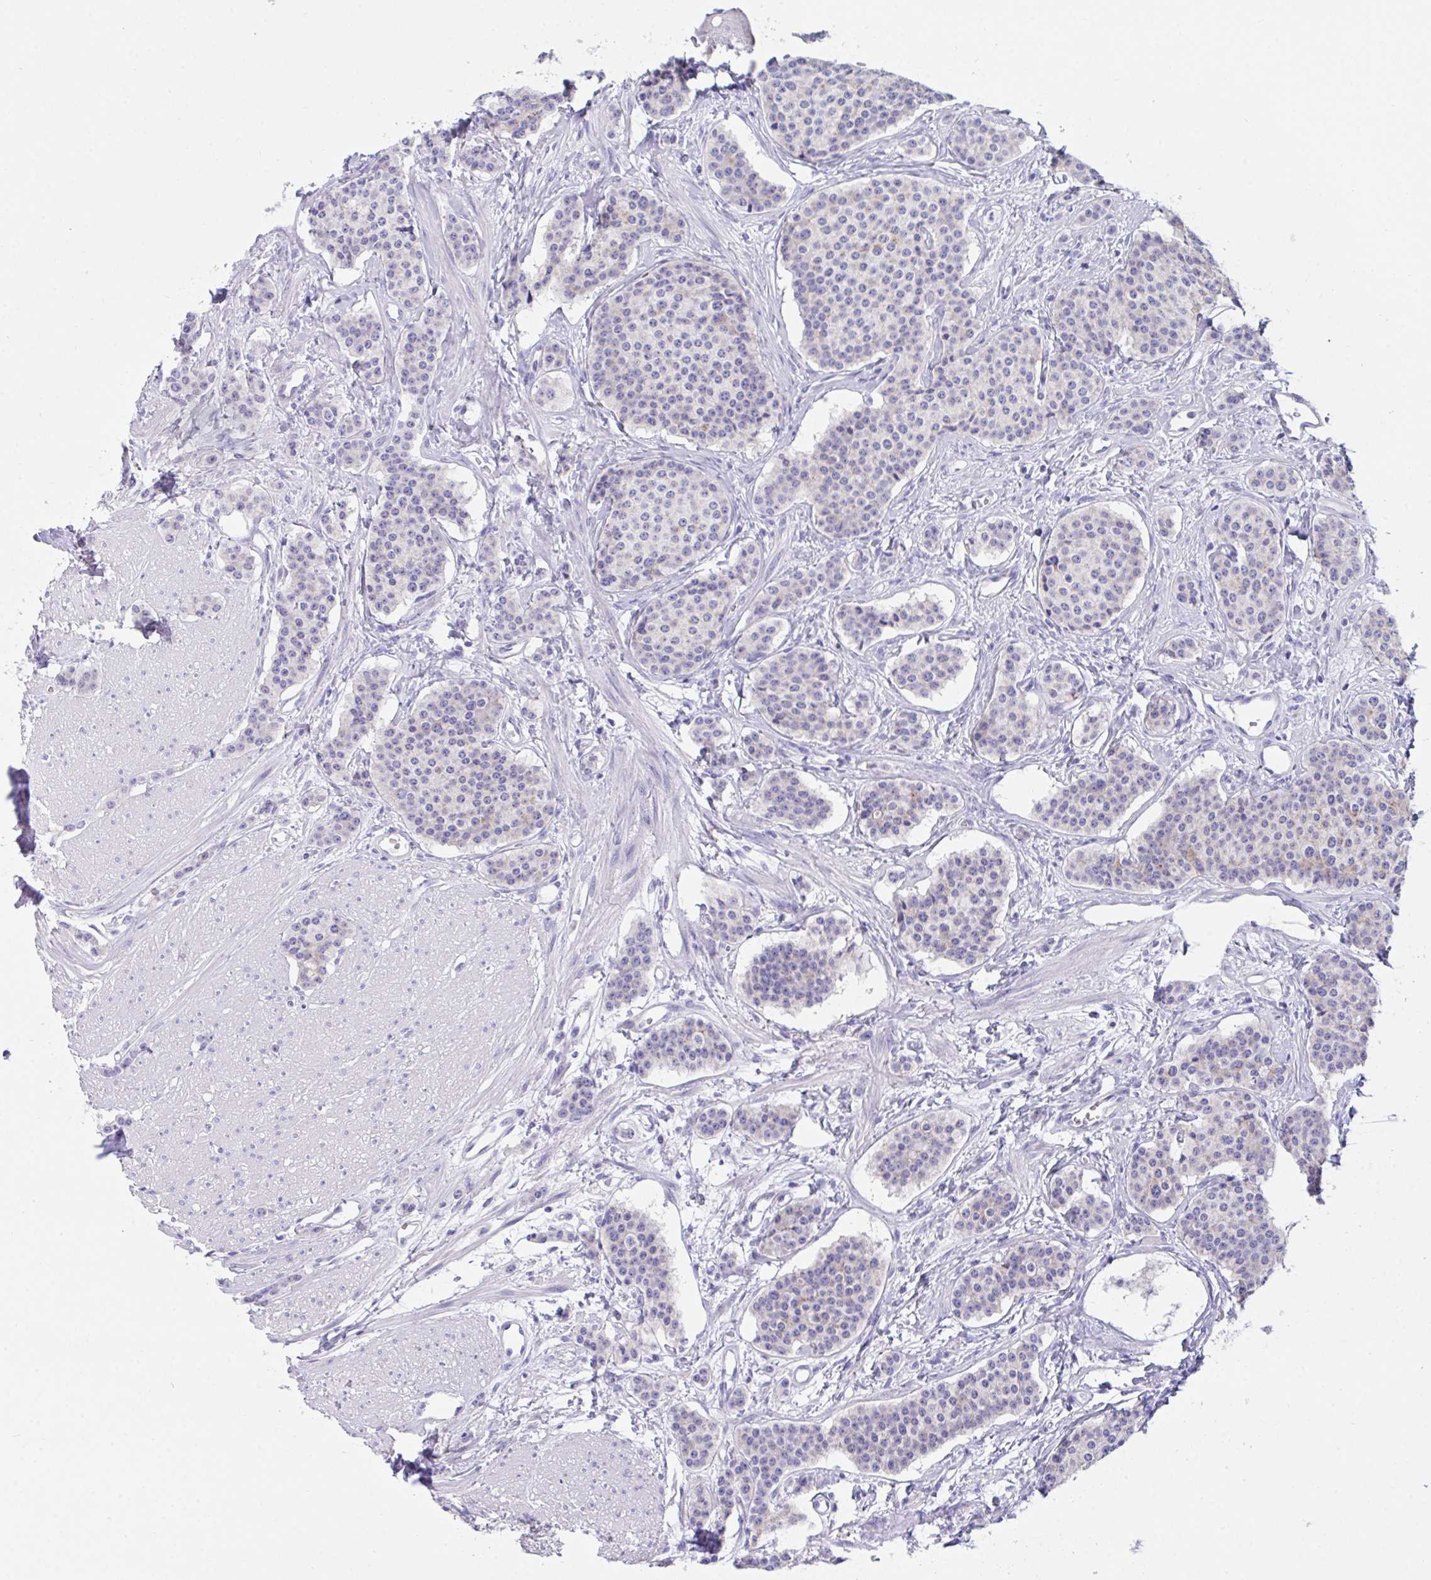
{"staining": {"intensity": "negative", "quantity": "none", "location": "none"}, "tissue": "carcinoid", "cell_type": "Tumor cells", "image_type": "cancer", "snomed": [{"axis": "morphology", "description": "Carcinoid, malignant, NOS"}, {"axis": "topography", "description": "Small intestine"}], "caption": "Tumor cells are negative for protein expression in human carcinoid. Nuclei are stained in blue.", "gene": "TMEM106B", "patient": {"sex": "female", "age": 64}}